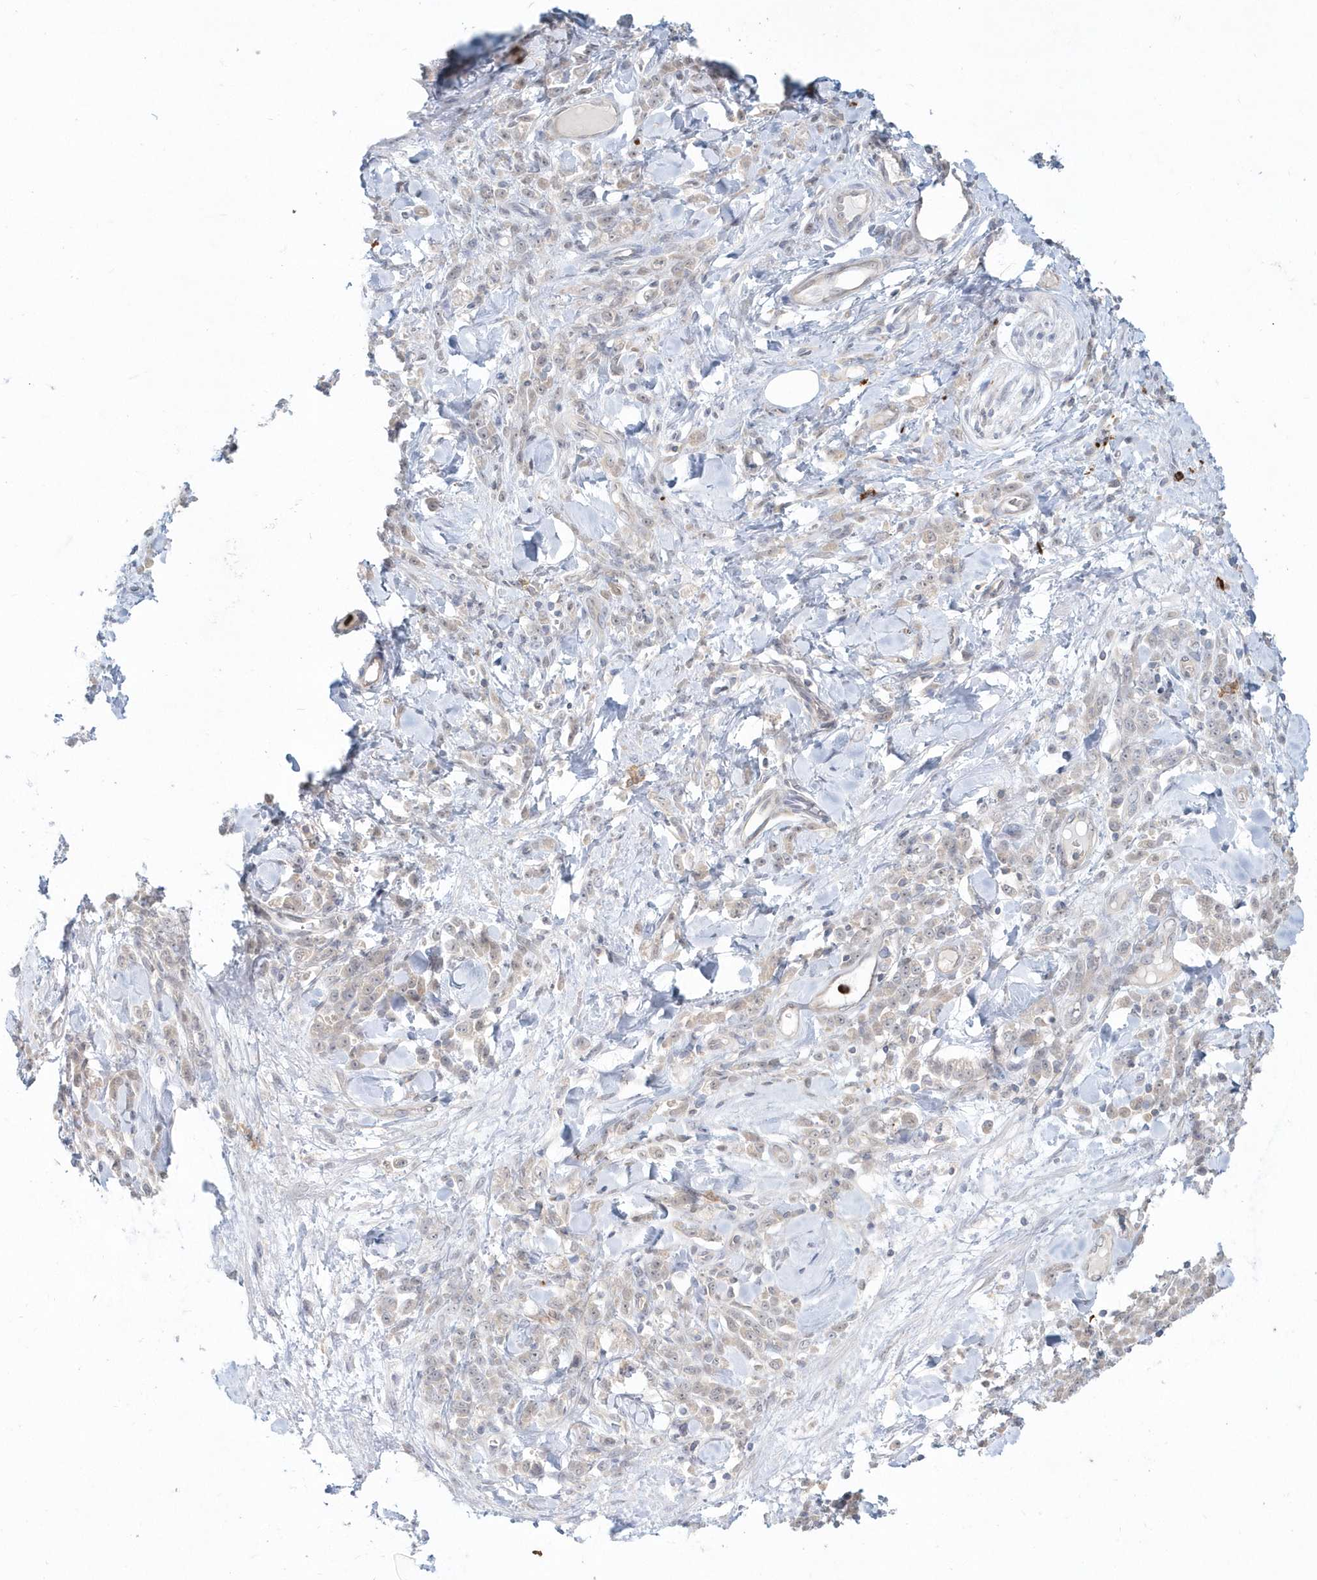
{"staining": {"intensity": "negative", "quantity": "none", "location": "none"}, "tissue": "stomach cancer", "cell_type": "Tumor cells", "image_type": "cancer", "snomed": [{"axis": "morphology", "description": "Normal tissue, NOS"}, {"axis": "morphology", "description": "Adenocarcinoma, NOS"}, {"axis": "topography", "description": "Stomach"}], "caption": "An immunohistochemistry (IHC) image of stomach cancer is shown. There is no staining in tumor cells of stomach cancer.", "gene": "RNF7", "patient": {"sex": "male", "age": 82}}